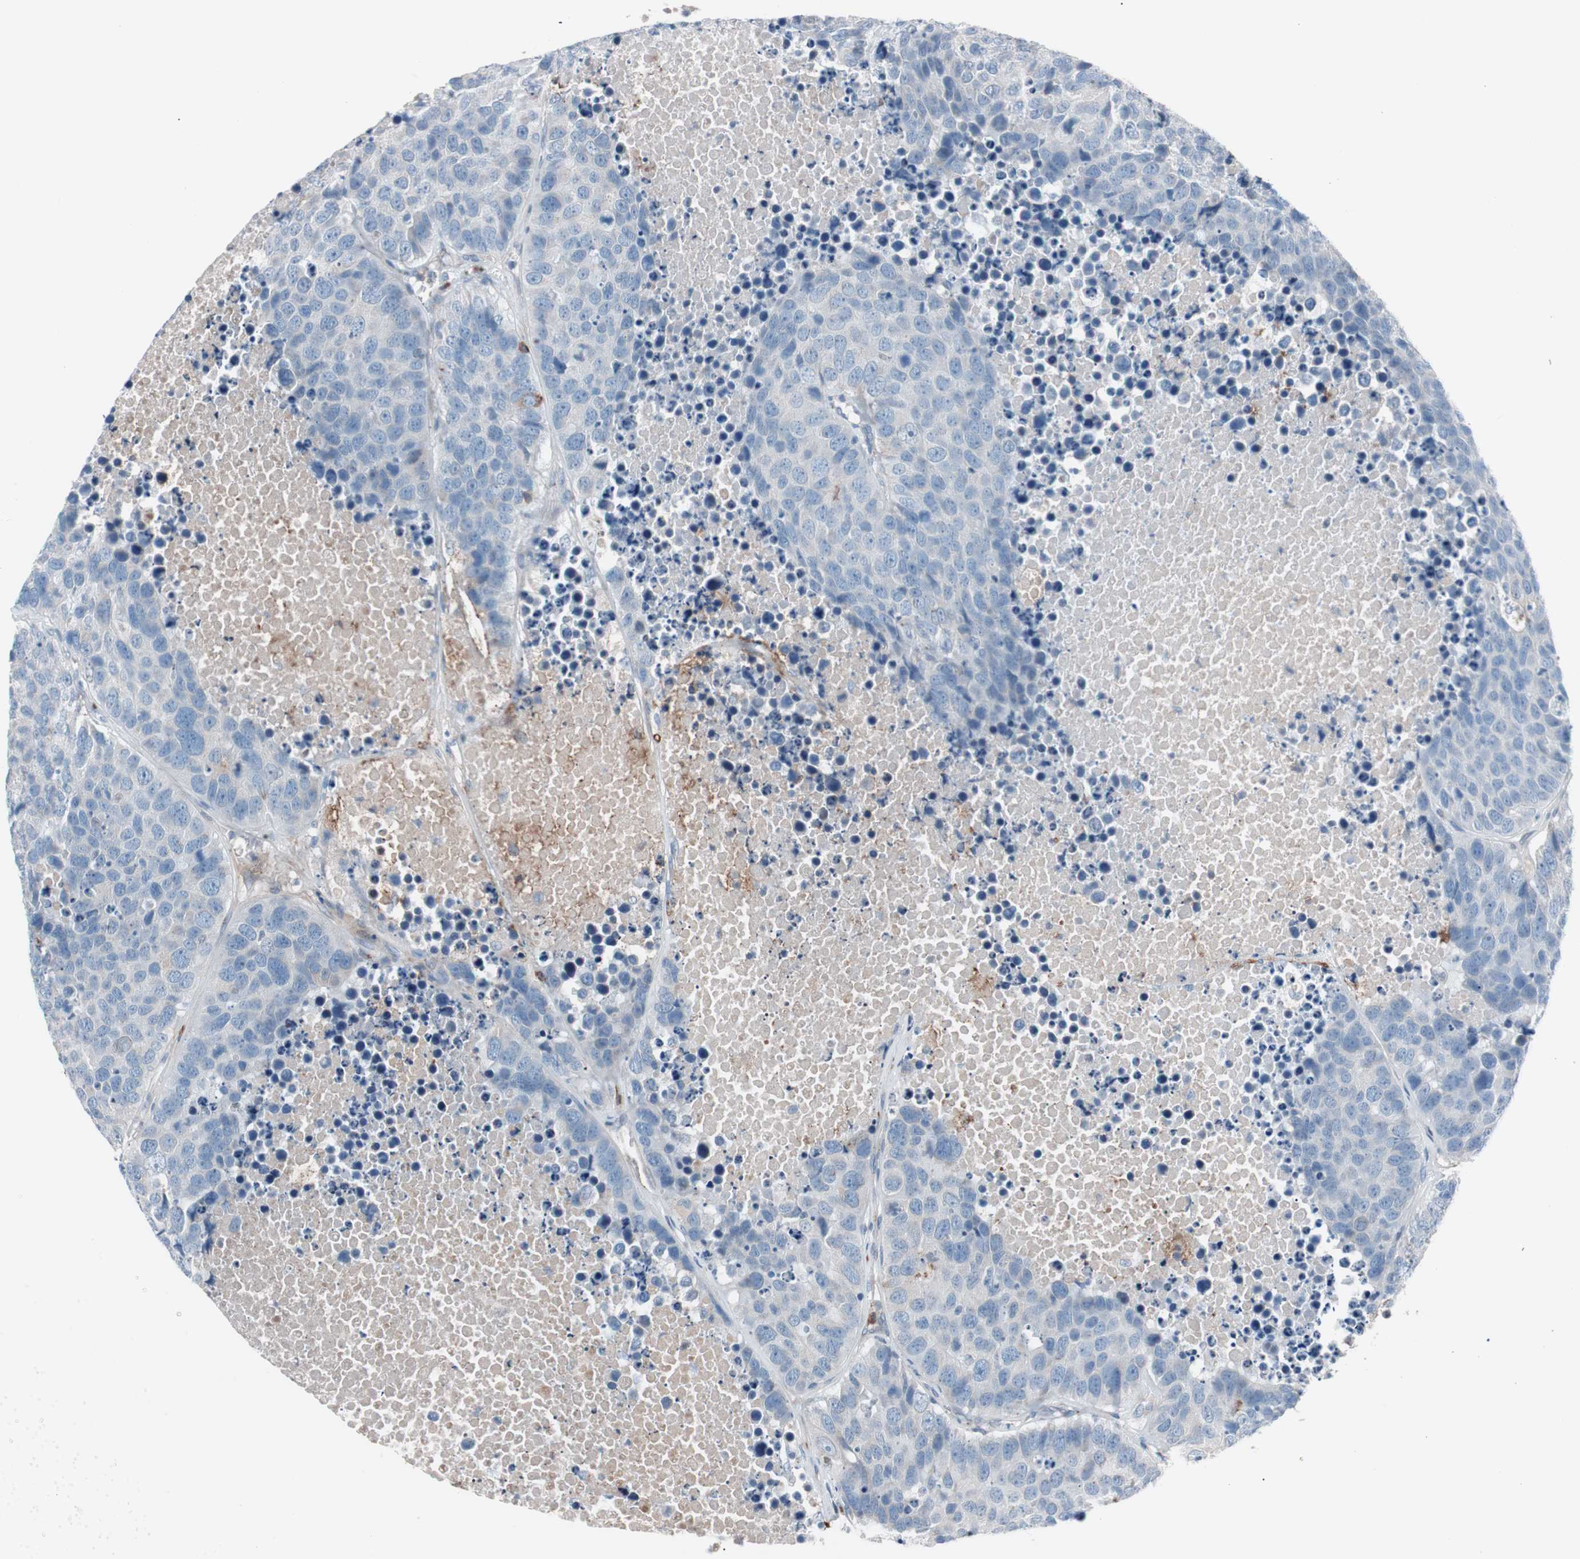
{"staining": {"intensity": "moderate", "quantity": "<25%", "location": "cytoplasmic/membranous"}, "tissue": "carcinoid", "cell_type": "Tumor cells", "image_type": "cancer", "snomed": [{"axis": "morphology", "description": "Carcinoid, malignant, NOS"}, {"axis": "topography", "description": "Lung"}], "caption": "Protein expression analysis of malignant carcinoid shows moderate cytoplasmic/membranous expression in approximately <25% of tumor cells.", "gene": "GRB7", "patient": {"sex": "male", "age": 60}}